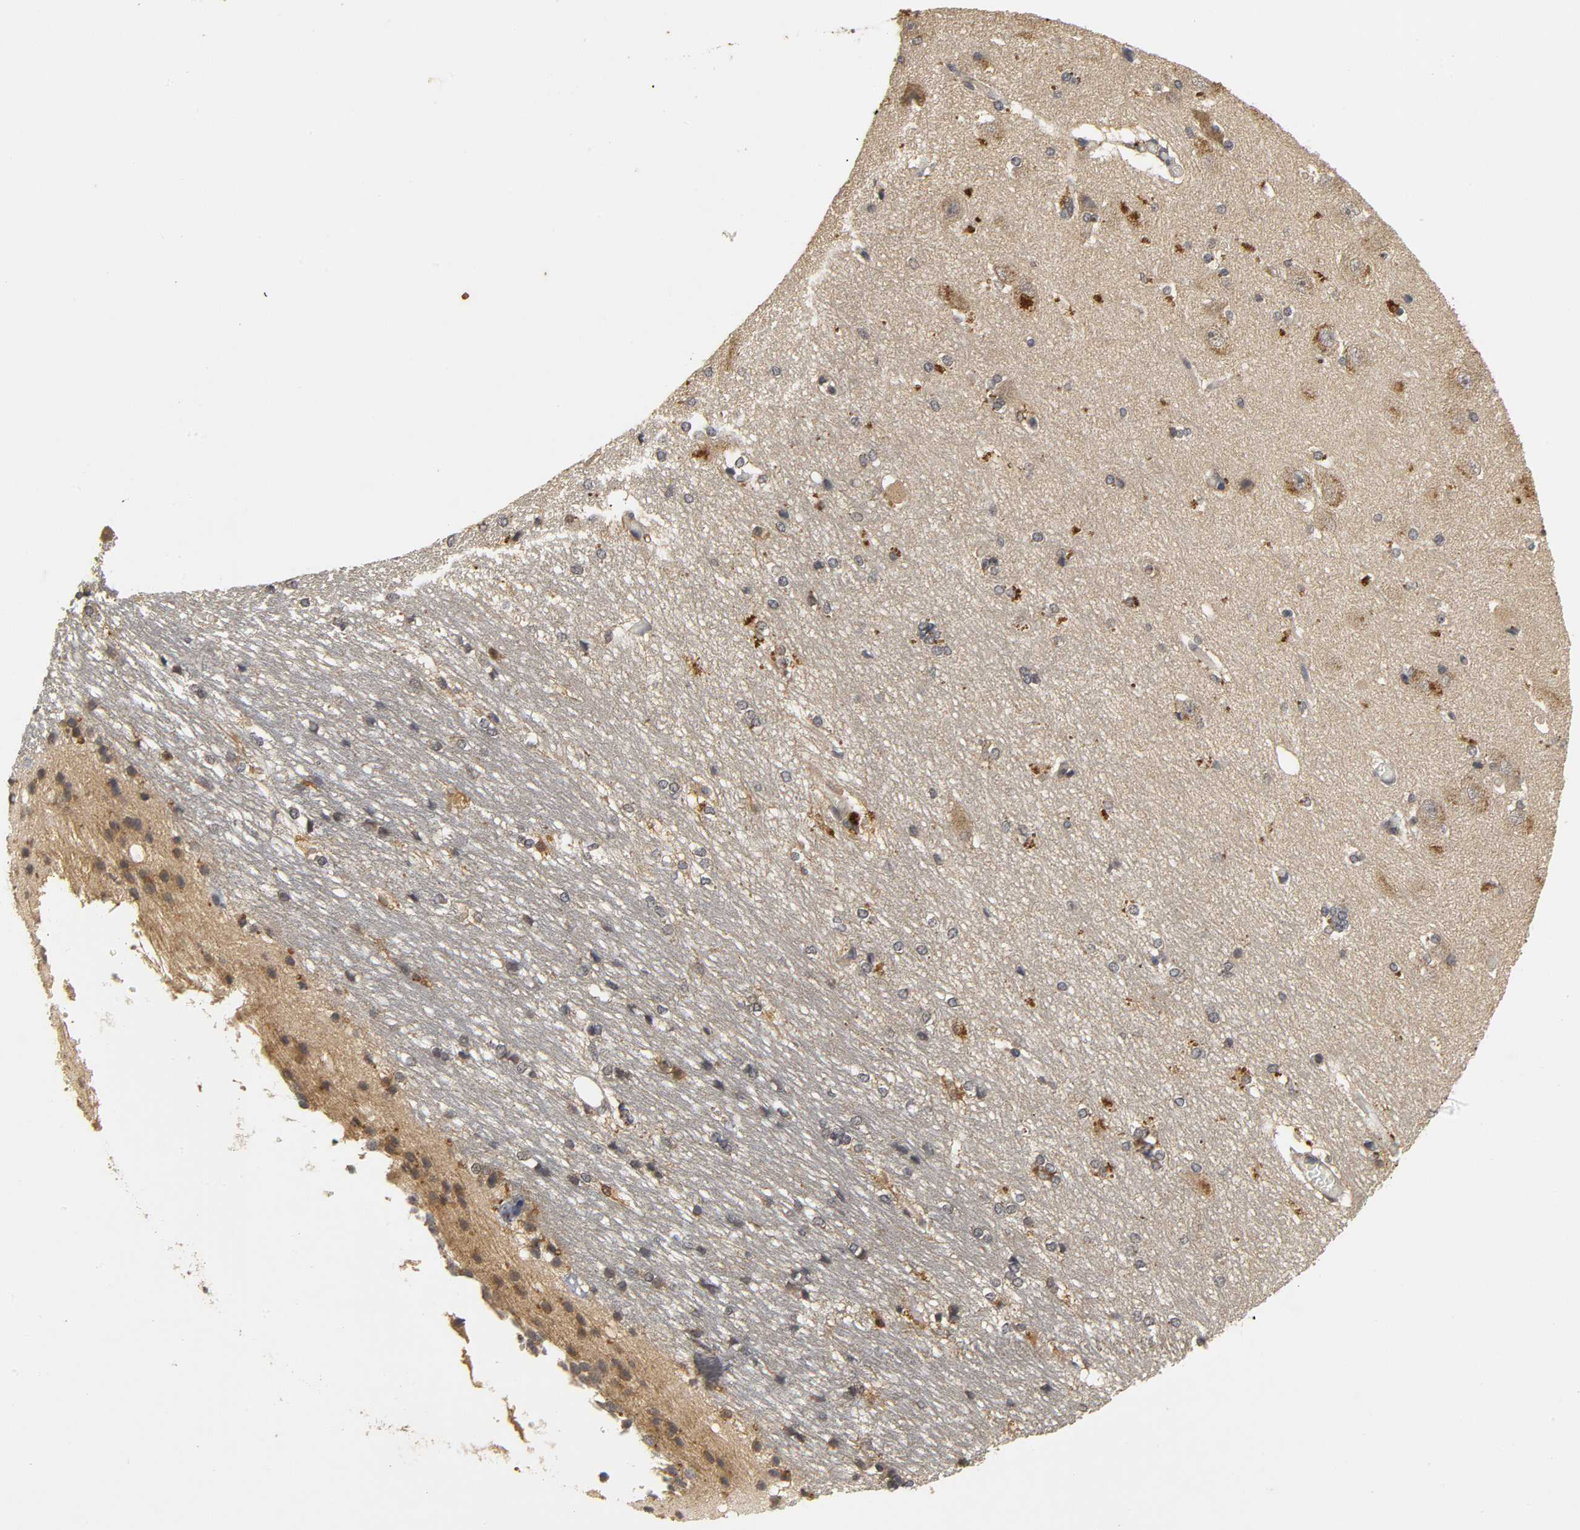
{"staining": {"intensity": "weak", "quantity": "25%-75%", "location": "cytoplasmic/membranous"}, "tissue": "hippocampus", "cell_type": "Glial cells", "image_type": "normal", "snomed": [{"axis": "morphology", "description": "Normal tissue, NOS"}, {"axis": "topography", "description": "Hippocampus"}], "caption": "Benign hippocampus was stained to show a protein in brown. There is low levels of weak cytoplasmic/membranous expression in approximately 25%-75% of glial cells. The protein is shown in brown color, while the nuclei are stained blue.", "gene": "TRAF6", "patient": {"sex": "female", "age": 19}}